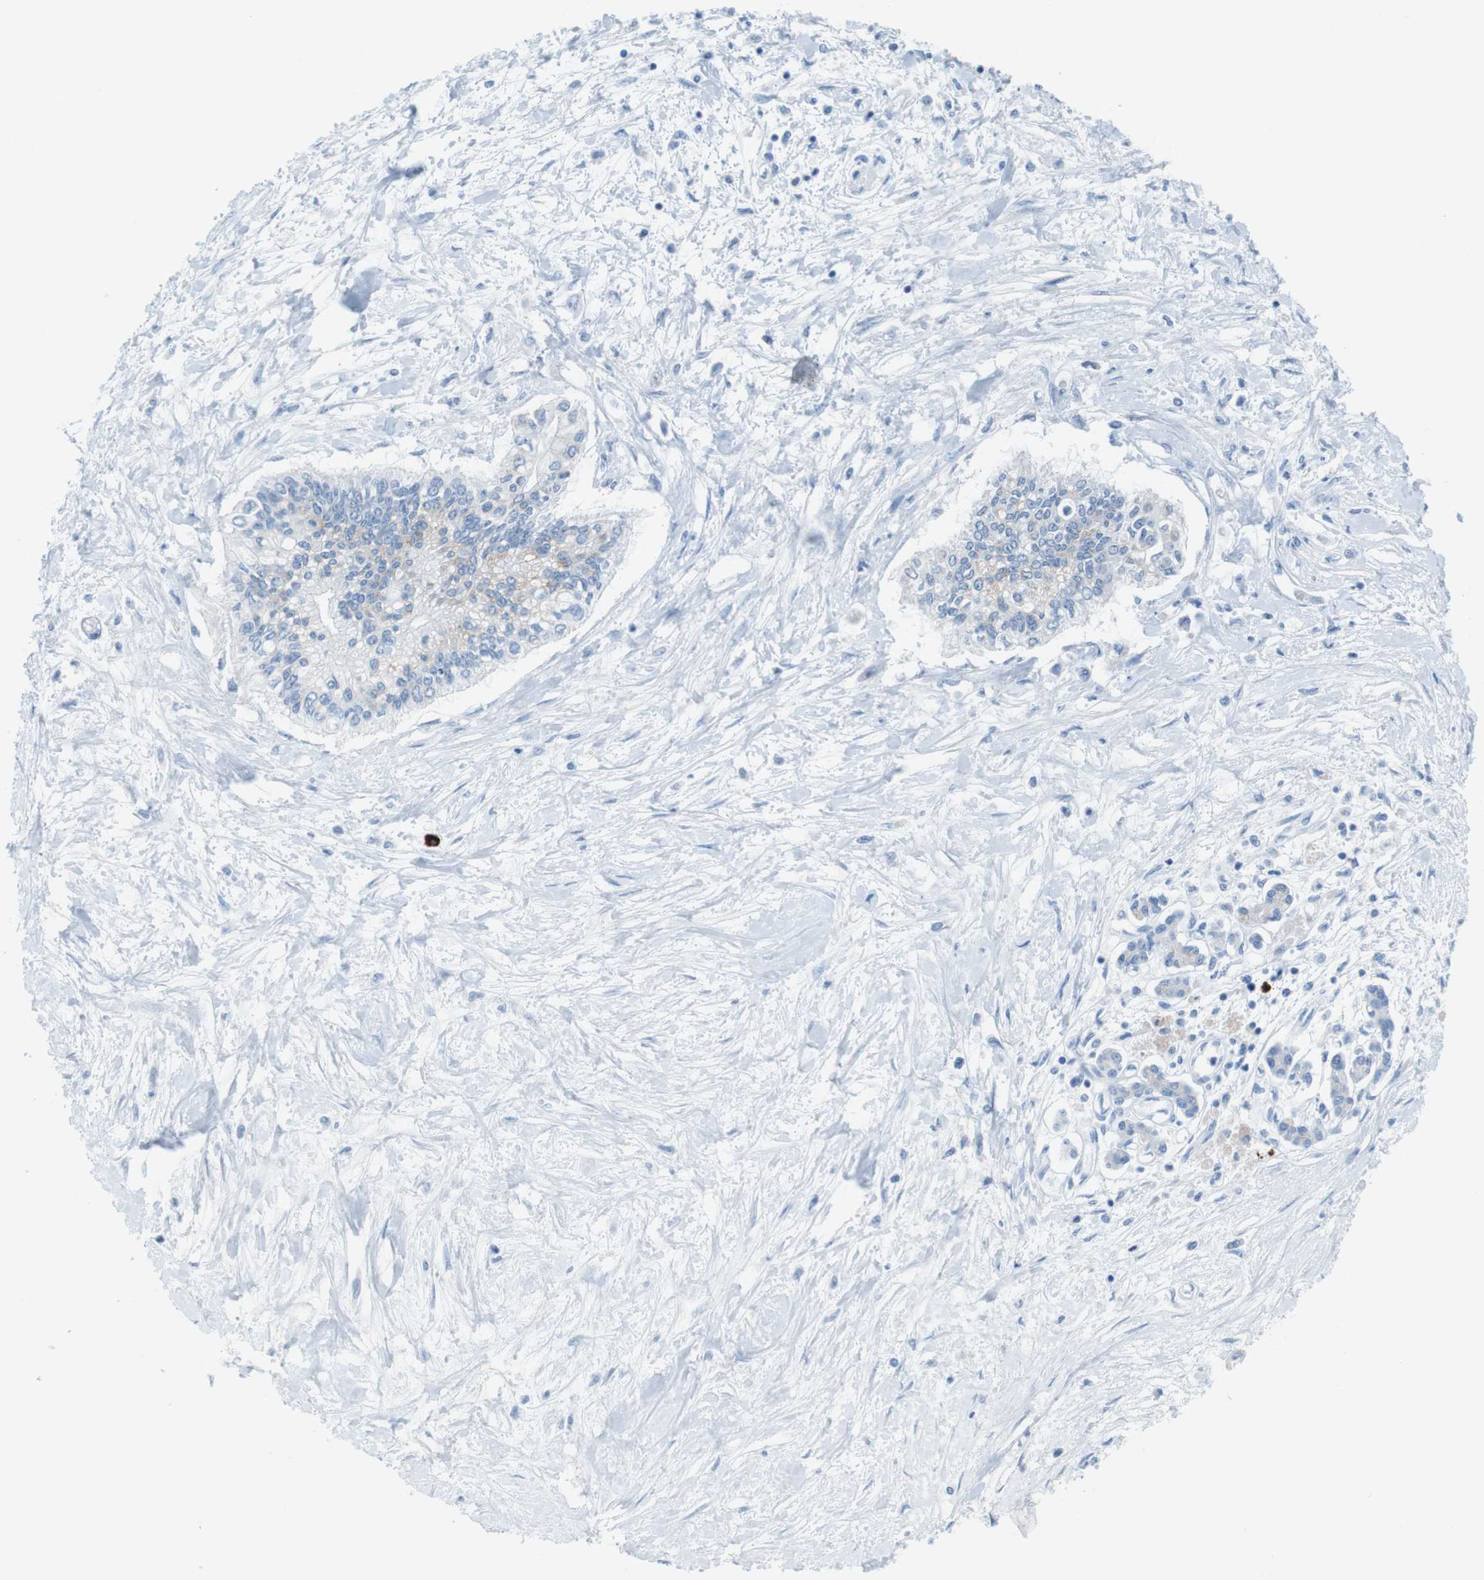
{"staining": {"intensity": "negative", "quantity": "none", "location": "none"}, "tissue": "pancreatic cancer", "cell_type": "Tumor cells", "image_type": "cancer", "snomed": [{"axis": "morphology", "description": "Adenocarcinoma, NOS"}, {"axis": "topography", "description": "Pancreas"}], "caption": "This is an immunohistochemistry micrograph of adenocarcinoma (pancreatic). There is no positivity in tumor cells.", "gene": "SLC35A3", "patient": {"sex": "female", "age": 77}}